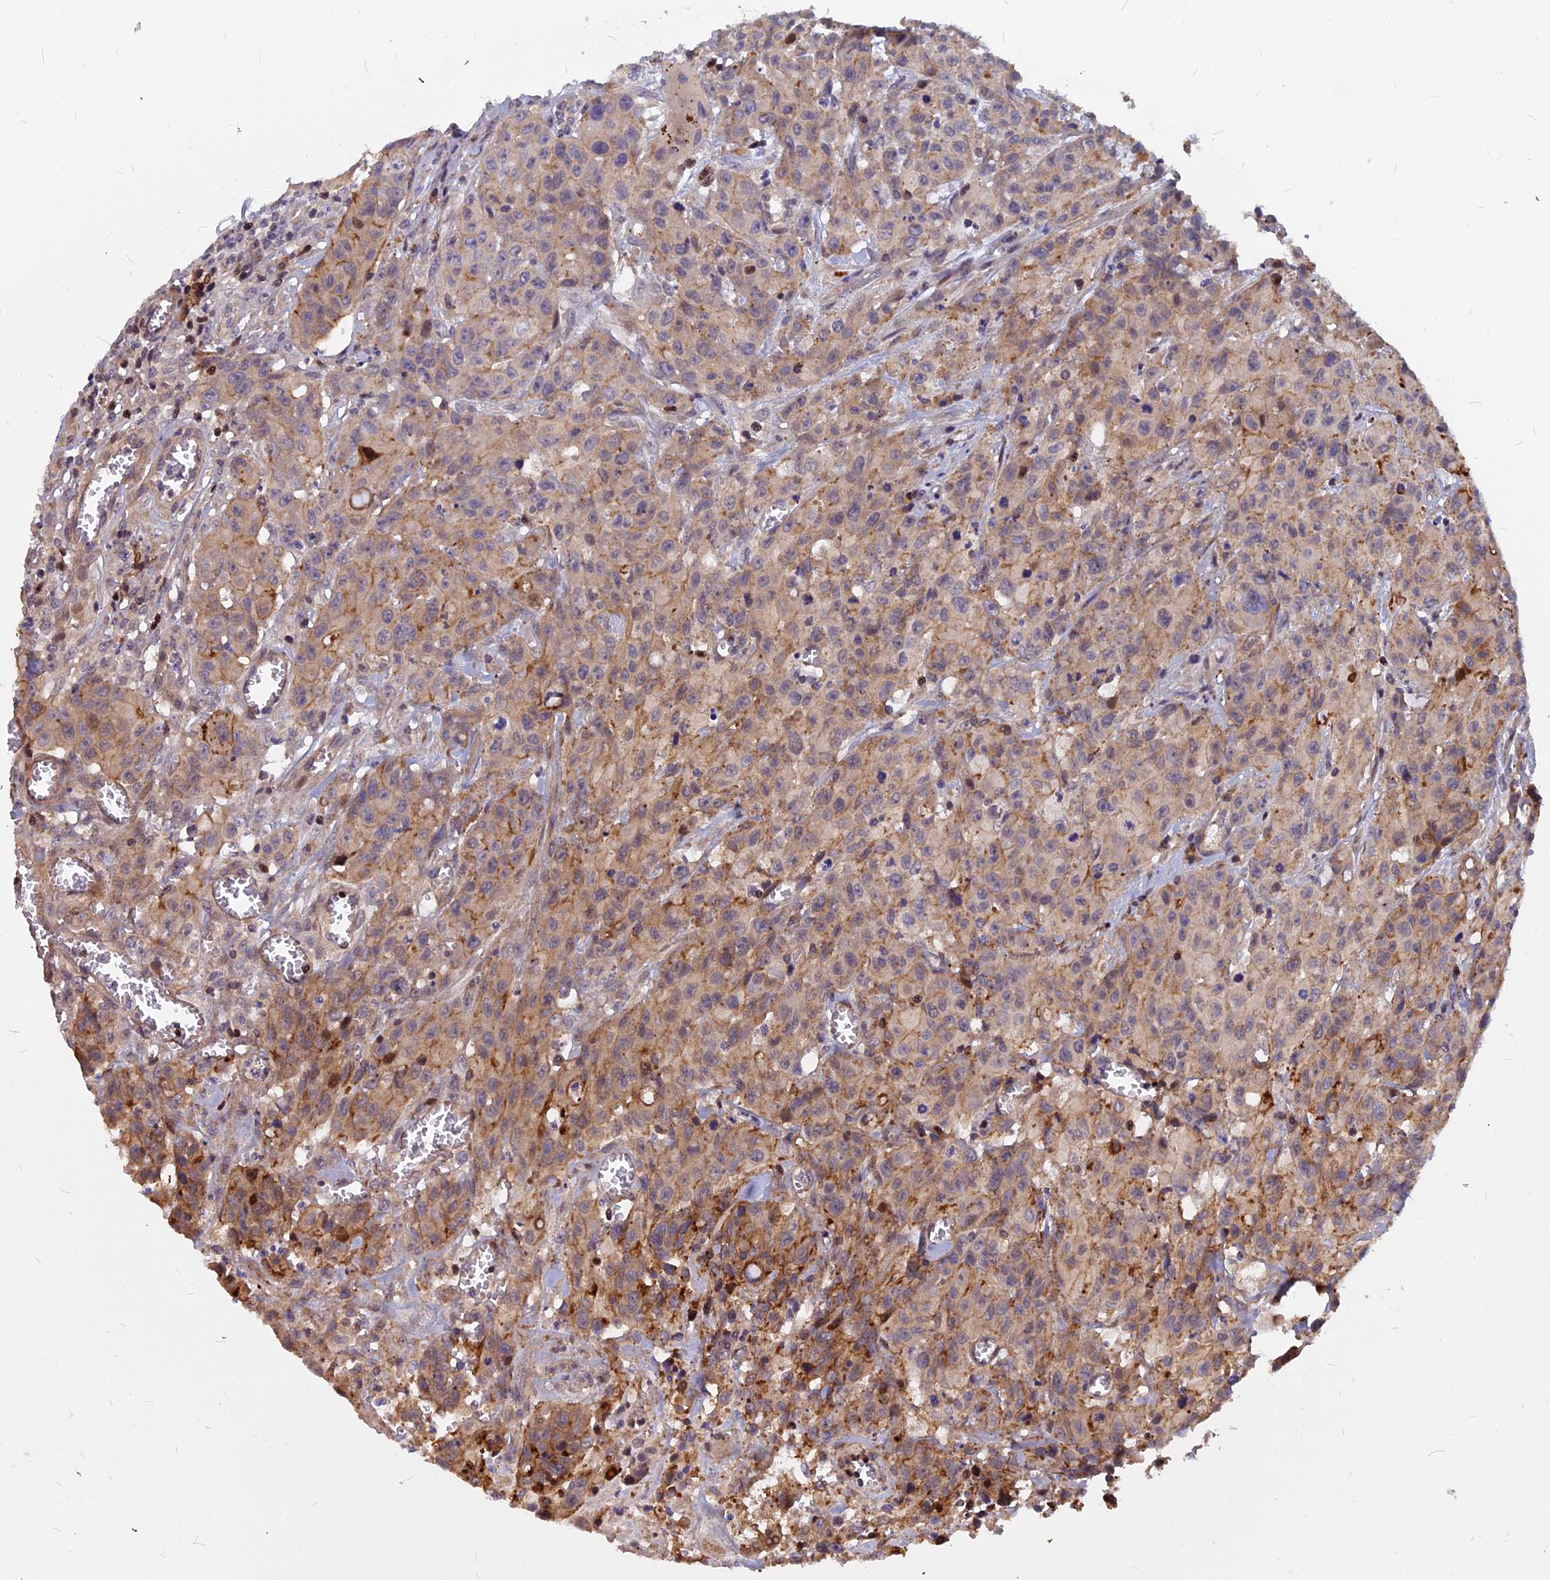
{"staining": {"intensity": "moderate", "quantity": "<25%", "location": "cytoplasmic/membranous"}, "tissue": "colorectal cancer", "cell_type": "Tumor cells", "image_type": "cancer", "snomed": [{"axis": "morphology", "description": "Adenocarcinoma, NOS"}, {"axis": "topography", "description": "Colon"}], "caption": "There is low levels of moderate cytoplasmic/membranous staining in tumor cells of colorectal adenocarcinoma, as demonstrated by immunohistochemical staining (brown color).", "gene": "GLYATL3", "patient": {"sex": "male", "age": 62}}